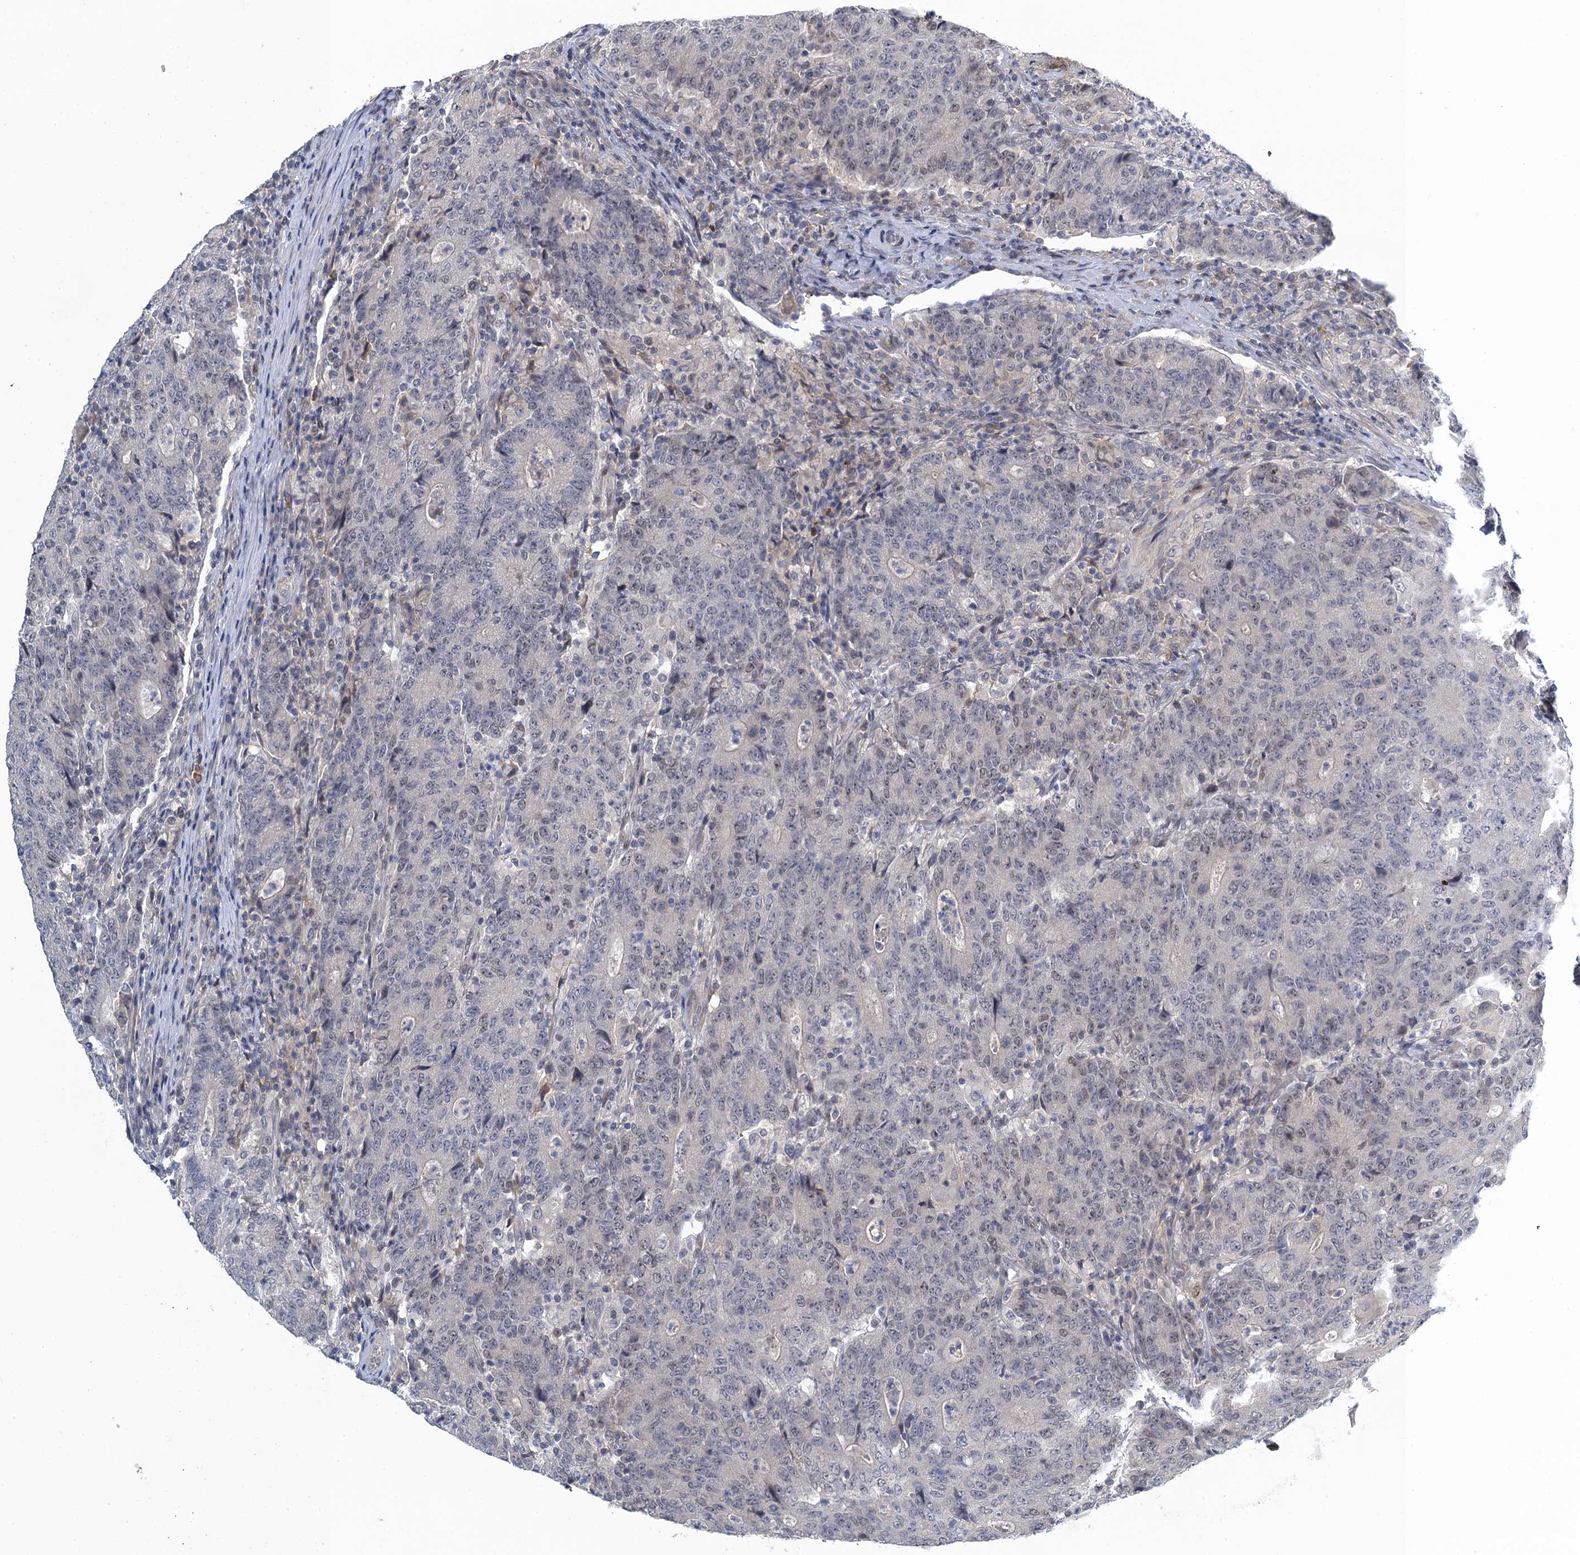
{"staining": {"intensity": "negative", "quantity": "none", "location": "none"}, "tissue": "colorectal cancer", "cell_type": "Tumor cells", "image_type": "cancer", "snomed": [{"axis": "morphology", "description": "Adenocarcinoma, NOS"}, {"axis": "topography", "description": "Colon"}], "caption": "Histopathology image shows no protein staining in tumor cells of colorectal cancer tissue.", "gene": "MRFAP1", "patient": {"sex": "female", "age": 75}}